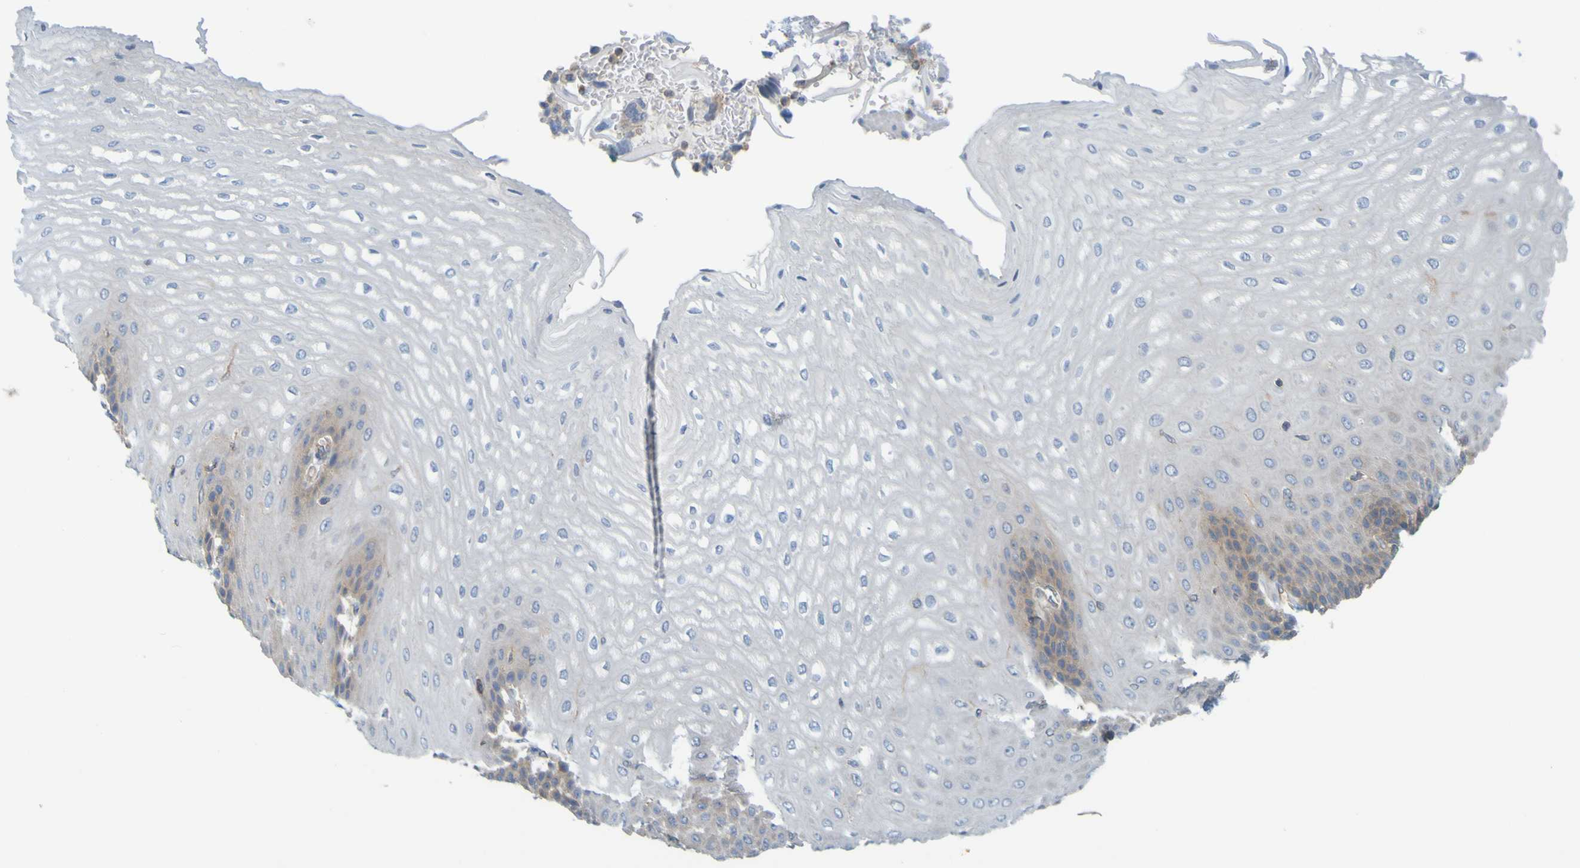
{"staining": {"intensity": "weak", "quantity": "<25%", "location": "cytoplasmic/membranous"}, "tissue": "esophagus", "cell_type": "Squamous epithelial cells", "image_type": "normal", "snomed": [{"axis": "morphology", "description": "Normal tissue, NOS"}, {"axis": "topography", "description": "Esophagus"}], "caption": "The micrograph shows no staining of squamous epithelial cells in benign esophagus.", "gene": "APPL1", "patient": {"sex": "male", "age": 54}}